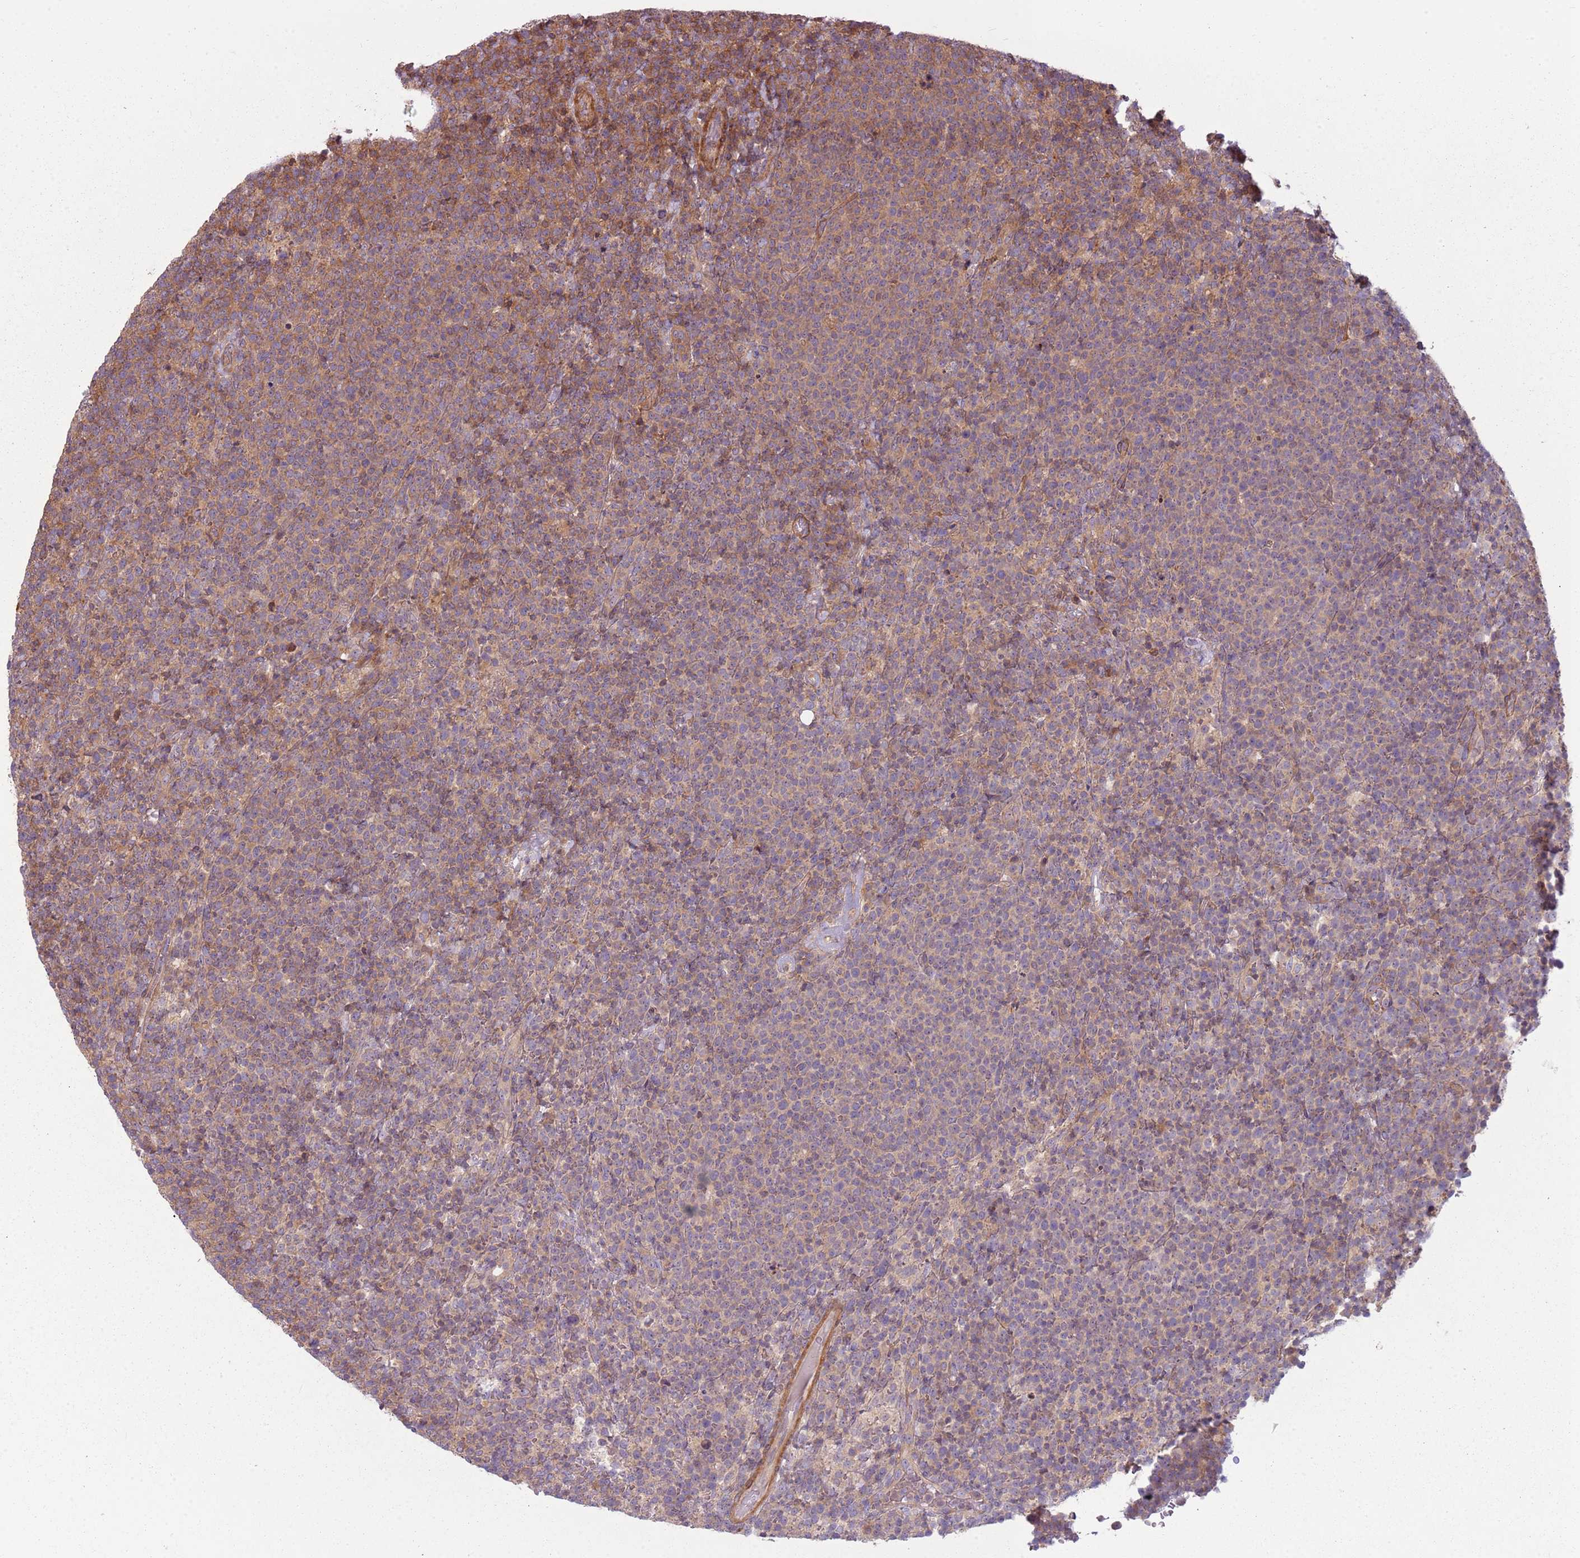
{"staining": {"intensity": "weak", "quantity": "25%-75%", "location": "cytoplasmic/membranous"}, "tissue": "lymphoma", "cell_type": "Tumor cells", "image_type": "cancer", "snomed": [{"axis": "morphology", "description": "Malignant lymphoma, non-Hodgkin's type, High grade"}, {"axis": "topography", "description": "Lymph node"}], "caption": "The image reveals immunohistochemical staining of lymphoma. There is weak cytoplasmic/membranous positivity is identified in about 25%-75% of tumor cells. (Brightfield microscopy of DAB IHC at high magnification).", "gene": "RPL21", "patient": {"sex": "male", "age": 61}}